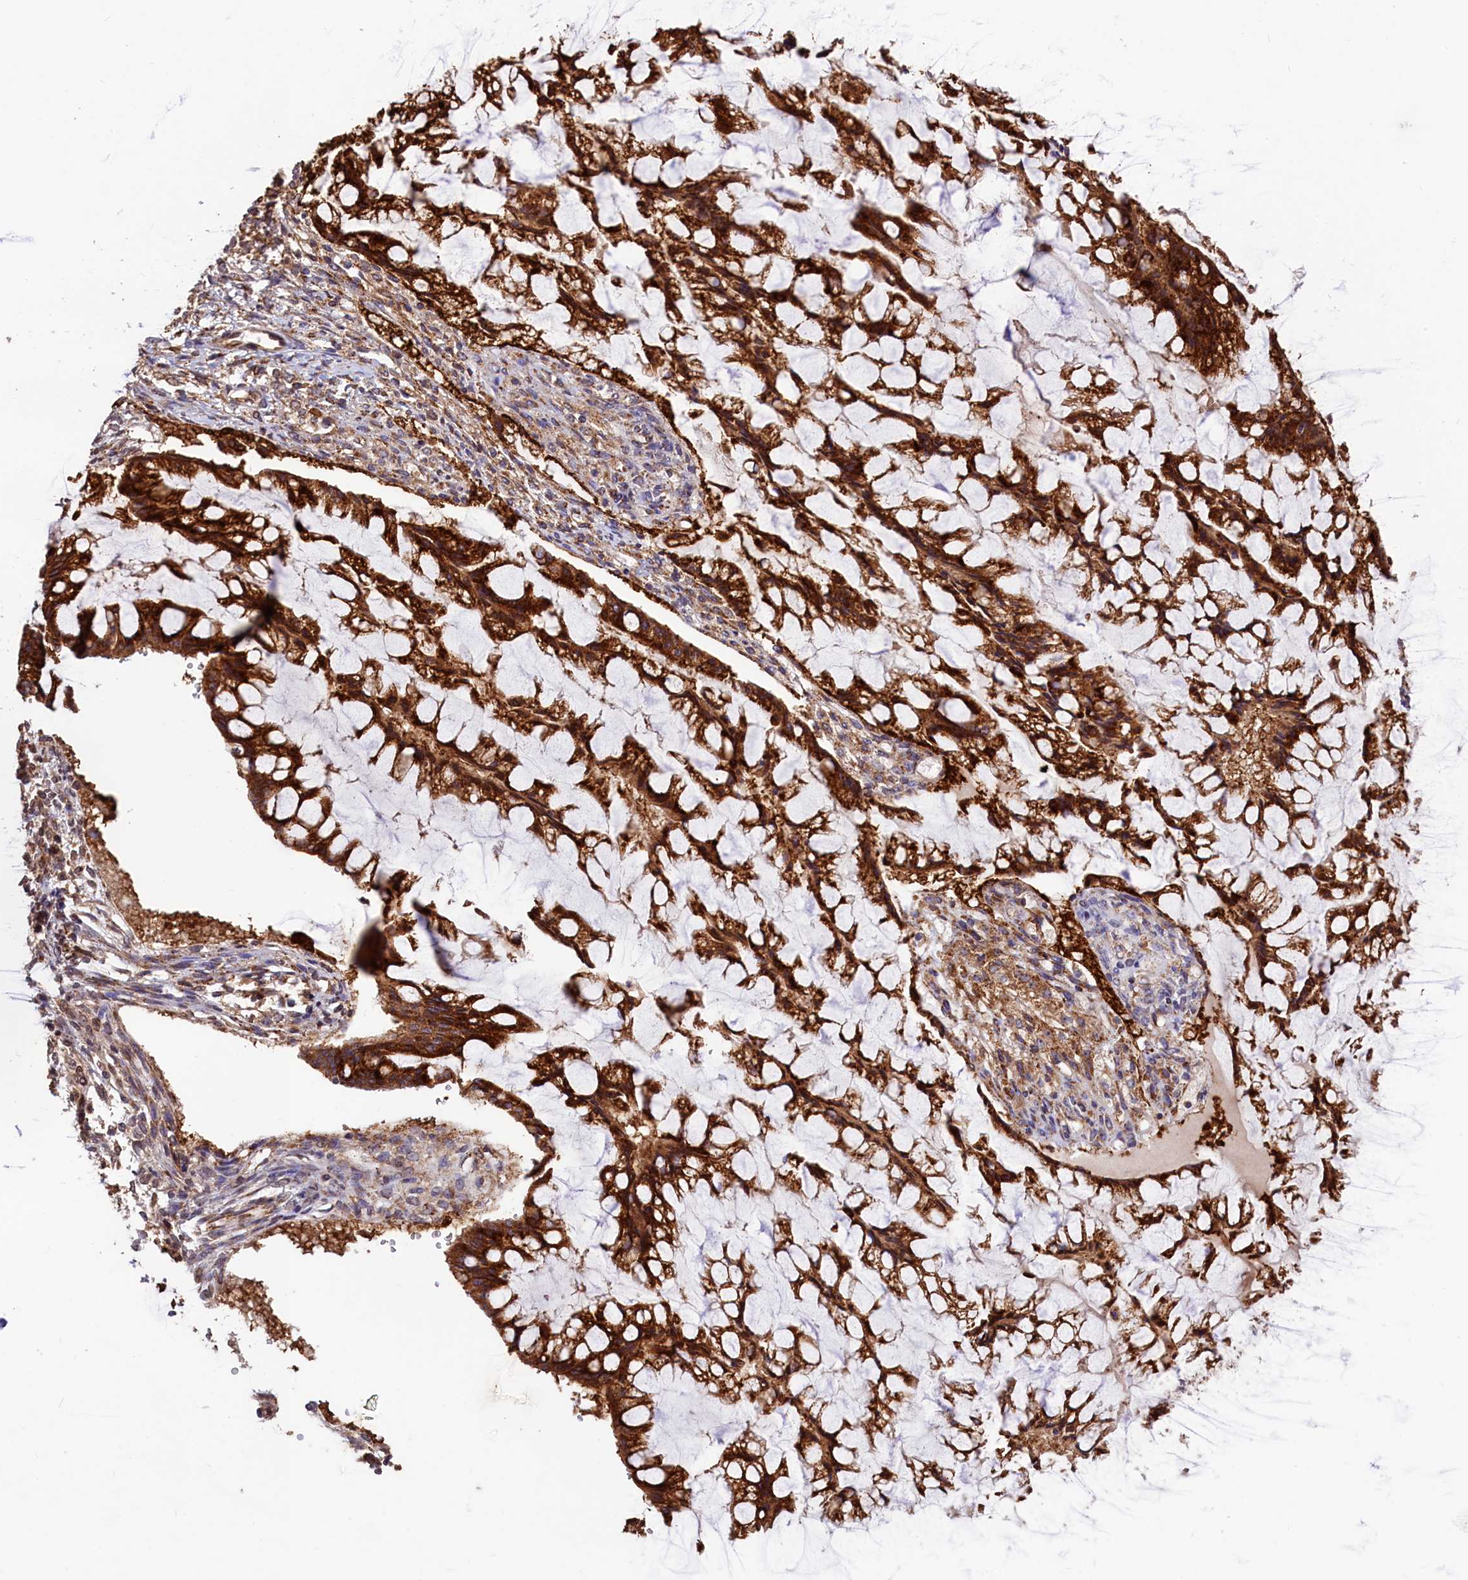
{"staining": {"intensity": "strong", "quantity": ">75%", "location": "cytoplasmic/membranous"}, "tissue": "ovarian cancer", "cell_type": "Tumor cells", "image_type": "cancer", "snomed": [{"axis": "morphology", "description": "Cystadenocarcinoma, mucinous, NOS"}, {"axis": "topography", "description": "Ovary"}], "caption": "Protein expression analysis of human ovarian cancer (mucinous cystadenocarcinoma) reveals strong cytoplasmic/membranous expression in approximately >75% of tumor cells.", "gene": "C5orf15", "patient": {"sex": "female", "age": 73}}